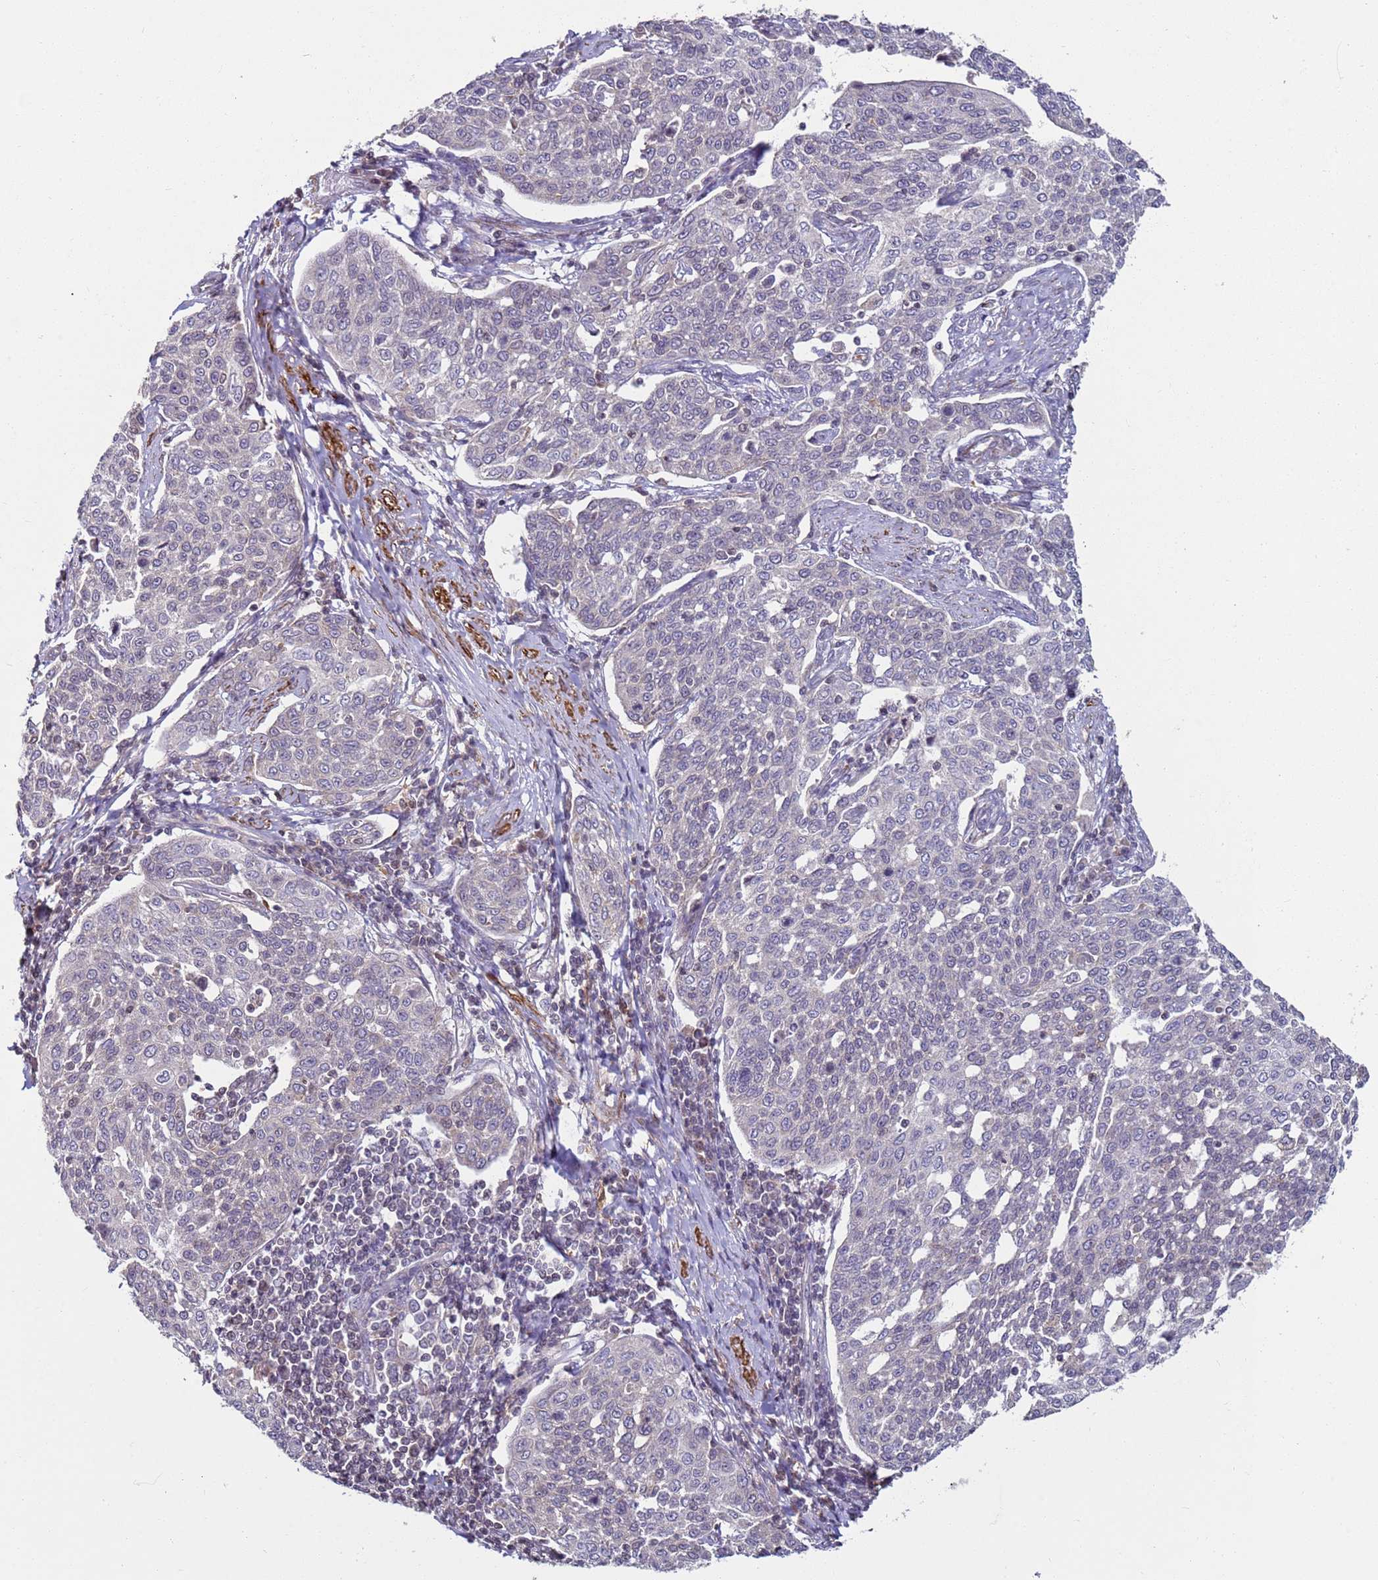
{"staining": {"intensity": "negative", "quantity": "none", "location": "none"}, "tissue": "cervical cancer", "cell_type": "Tumor cells", "image_type": "cancer", "snomed": [{"axis": "morphology", "description": "Squamous cell carcinoma, NOS"}, {"axis": "topography", "description": "Cervix"}], "caption": "Immunohistochemistry of human cervical squamous cell carcinoma displays no staining in tumor cells. Nuclei are stained in blue.", "gene": "SNAPC4", "patient": {"sex": "female", "age": 34}}